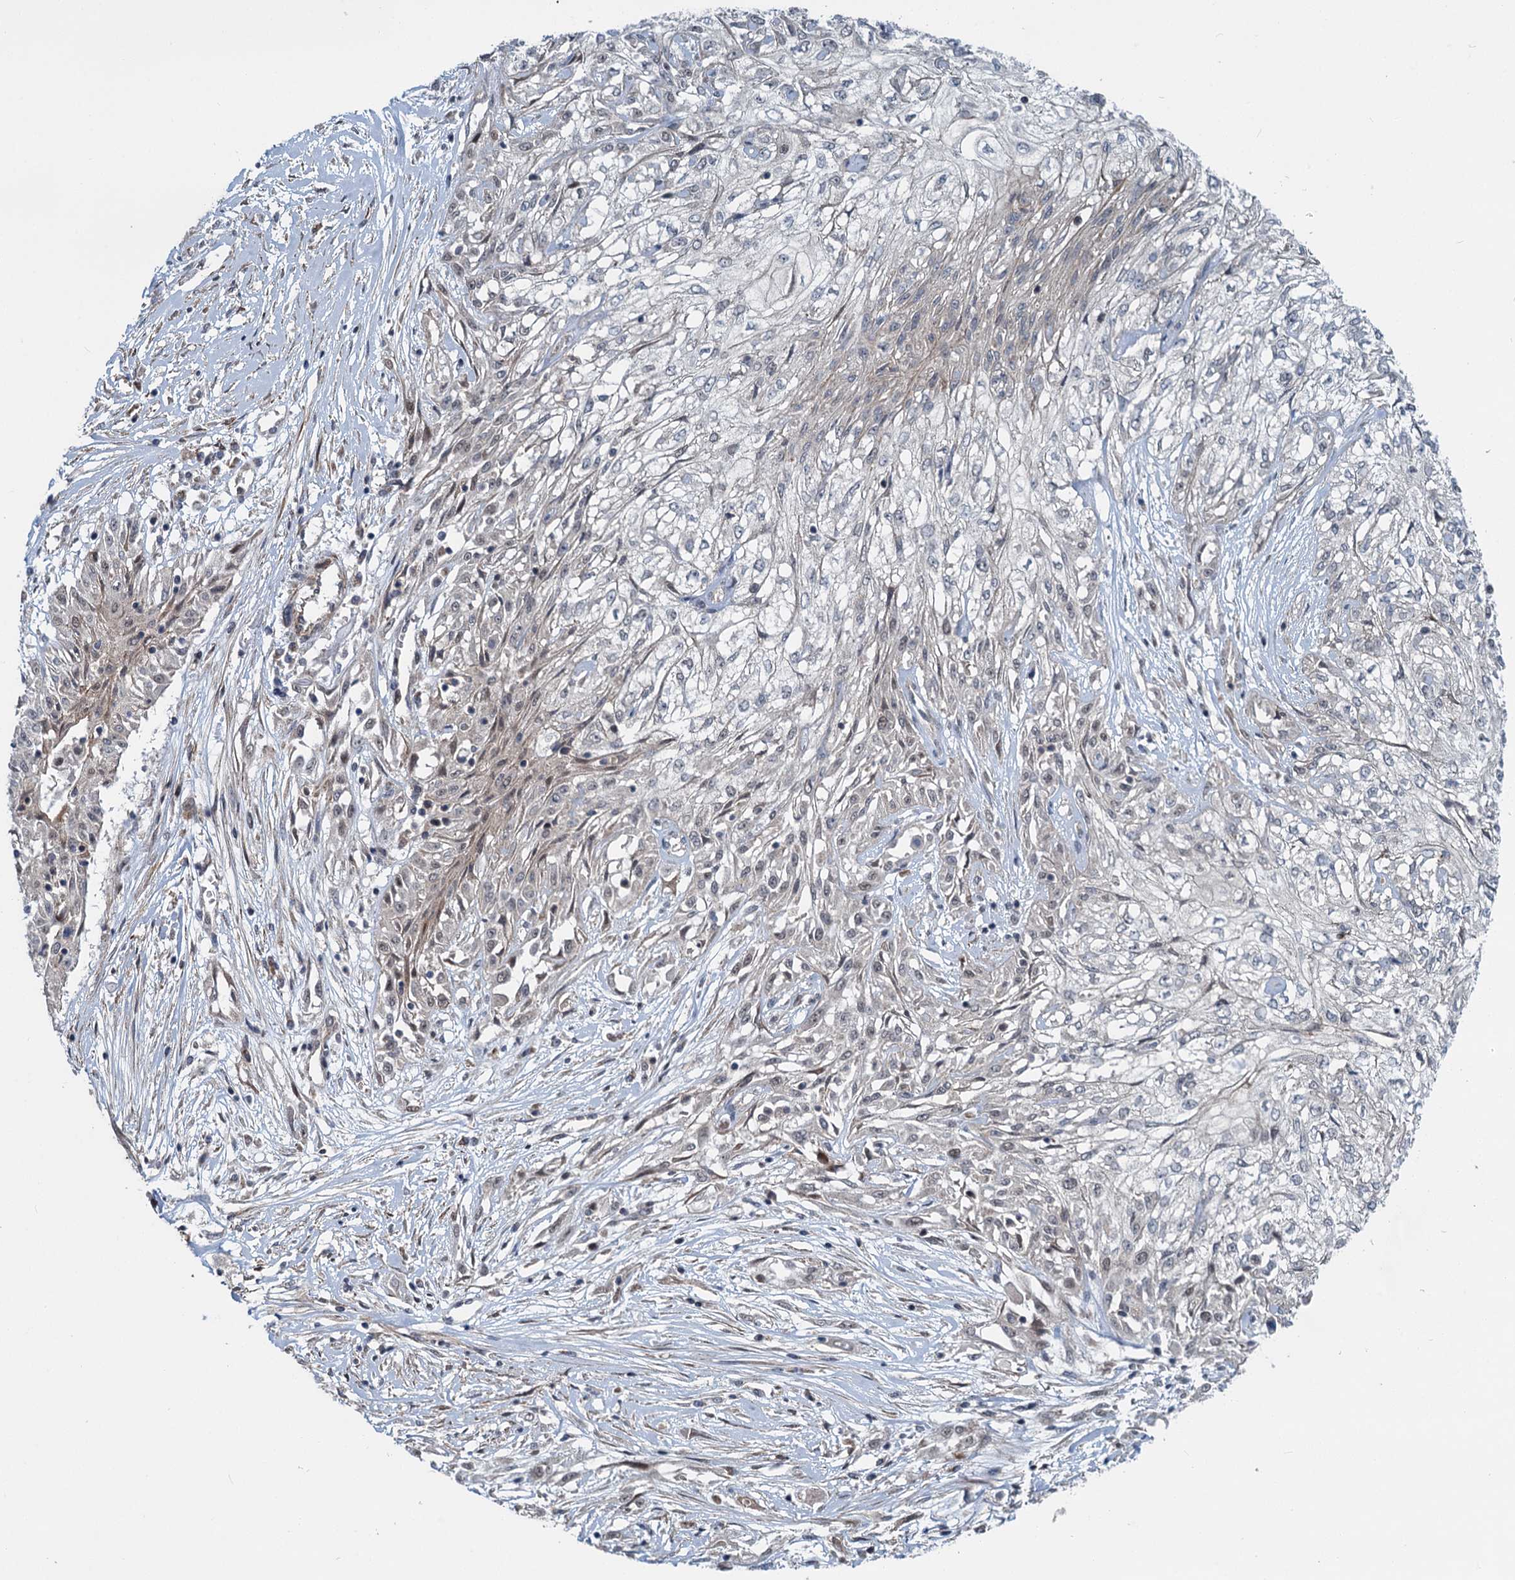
{"staining": {"intensity": "negative", "quantity": "none", "location": "none"}, "tissue": "skin cancer", "cell_type": "Tumor cells", "image_type": "cancer", "snomed": [{"axis": "morphology", "description": "Squamous cell carcinoma, NOS"}, {"axis": "morphology", "description": "Squamous cell carcinoma, metastatic, NOS"}, {"axis": "topography", "description": "Skin"}, {"axis": "topography", "description": "Lymph node"}], "caption": "The immunohistochemistry (IHC) image has no significant expression in tumor cells of skin cancer tissue.", "gene": "ADCY2", "patient": {"sex": "male", "age": 75}}